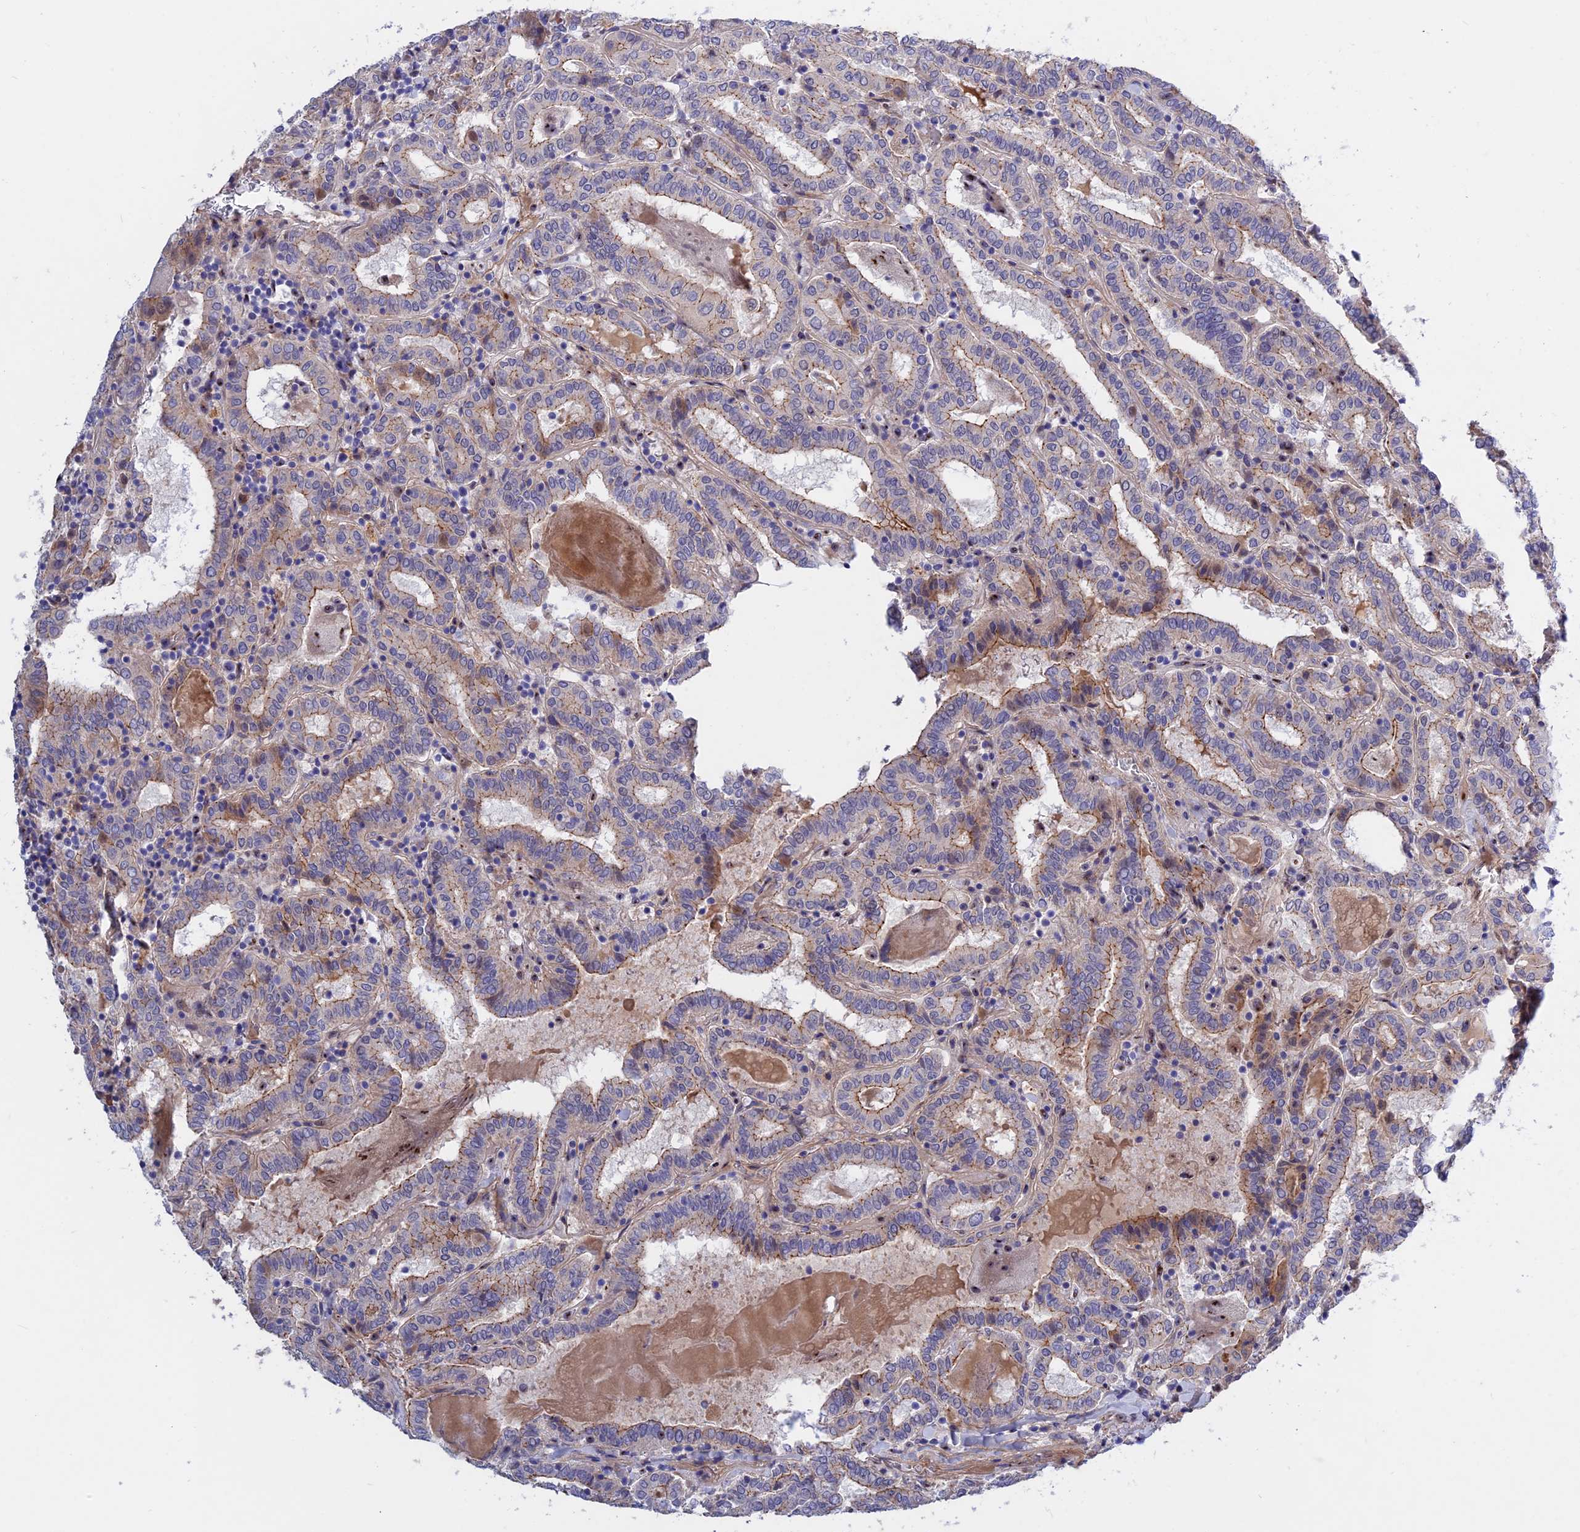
{"staining": {"intensity": "moderate", "quantity": "25%-75%", "location": "cytoplasmic/membranous"}, "tissue": "thyroid cancer", "cell_type": "Tumor cells", "image_type": "cancer", "snomed": [{"axis": "morphology", "description": "Papillary adenocarcinoma, NOS"}, {"axis": "topography", "description": "Thyroid gland"}], "caption": "An image of human thyroid papillary adenocarcinoma stained for a protein reveals moderate cytoplasmic/membranous brown staining in tumor cells. (Stains: DAB (3,3'-diaminobenzidine) in brown, nuclei in blue, Microscopy: brightfield microscopy at high magnification).", "gene": "GK5", "patient": {"sex": "female", "age": 72}}